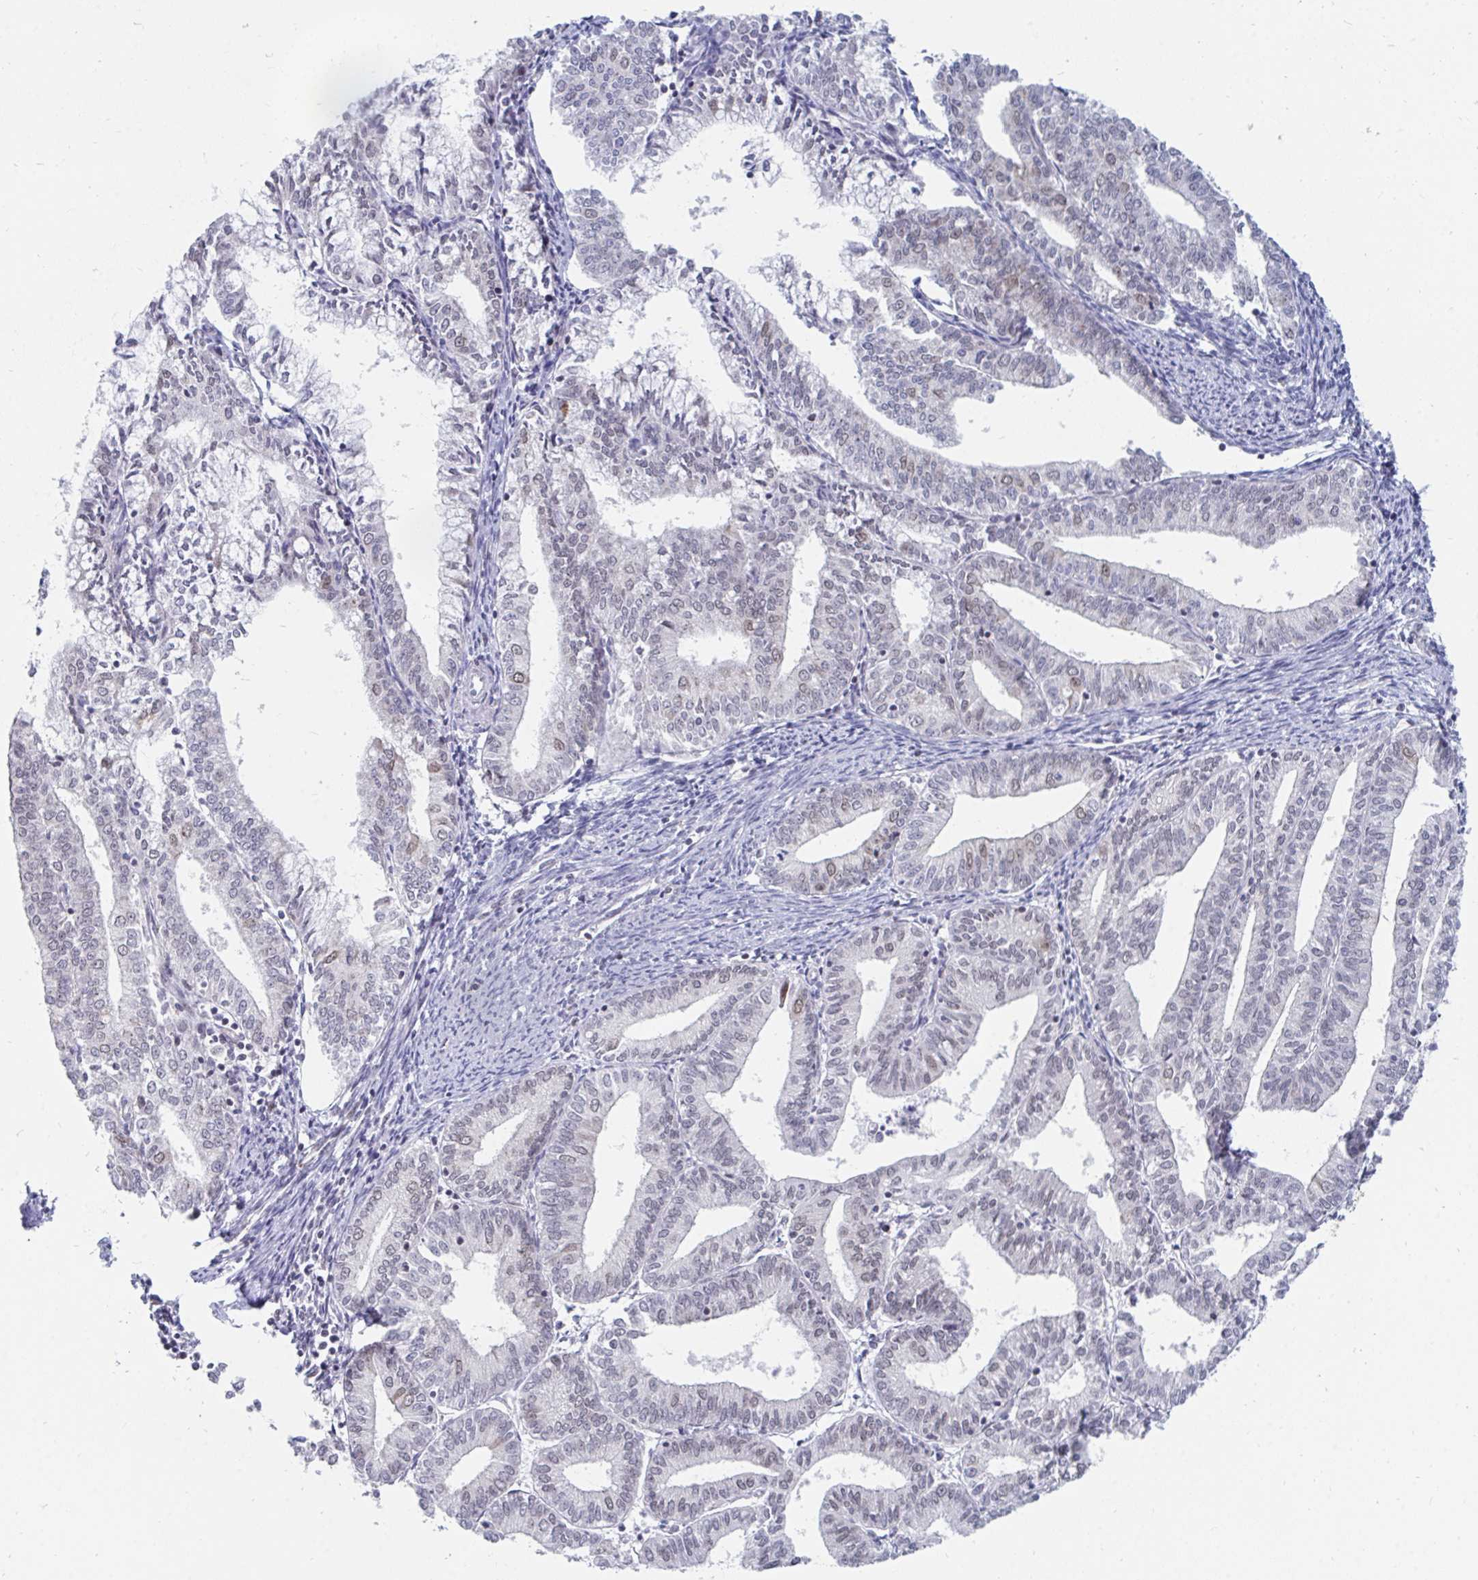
{"staining": {"intensity": "weak", "quantity": "<25%", "location": "nuclear"}, "tissue": "endometrial cancer", "cell_type": "Tumor cells", "image_type": "cancer", "snomed": [{"axis": "morphology", "description": "Adenocarcinoma, NOS"}, {"axis": "topography", "description": "Endometrium"}], "caption": "High magnification brightfield microscopy of endometrial cancer stained with DAB (brown) and counterstained with hematoxylin (blue): tumor cells show no significant staining.", "gene": "TRIP12", "patient": {"sex": "female", "age": 61}}